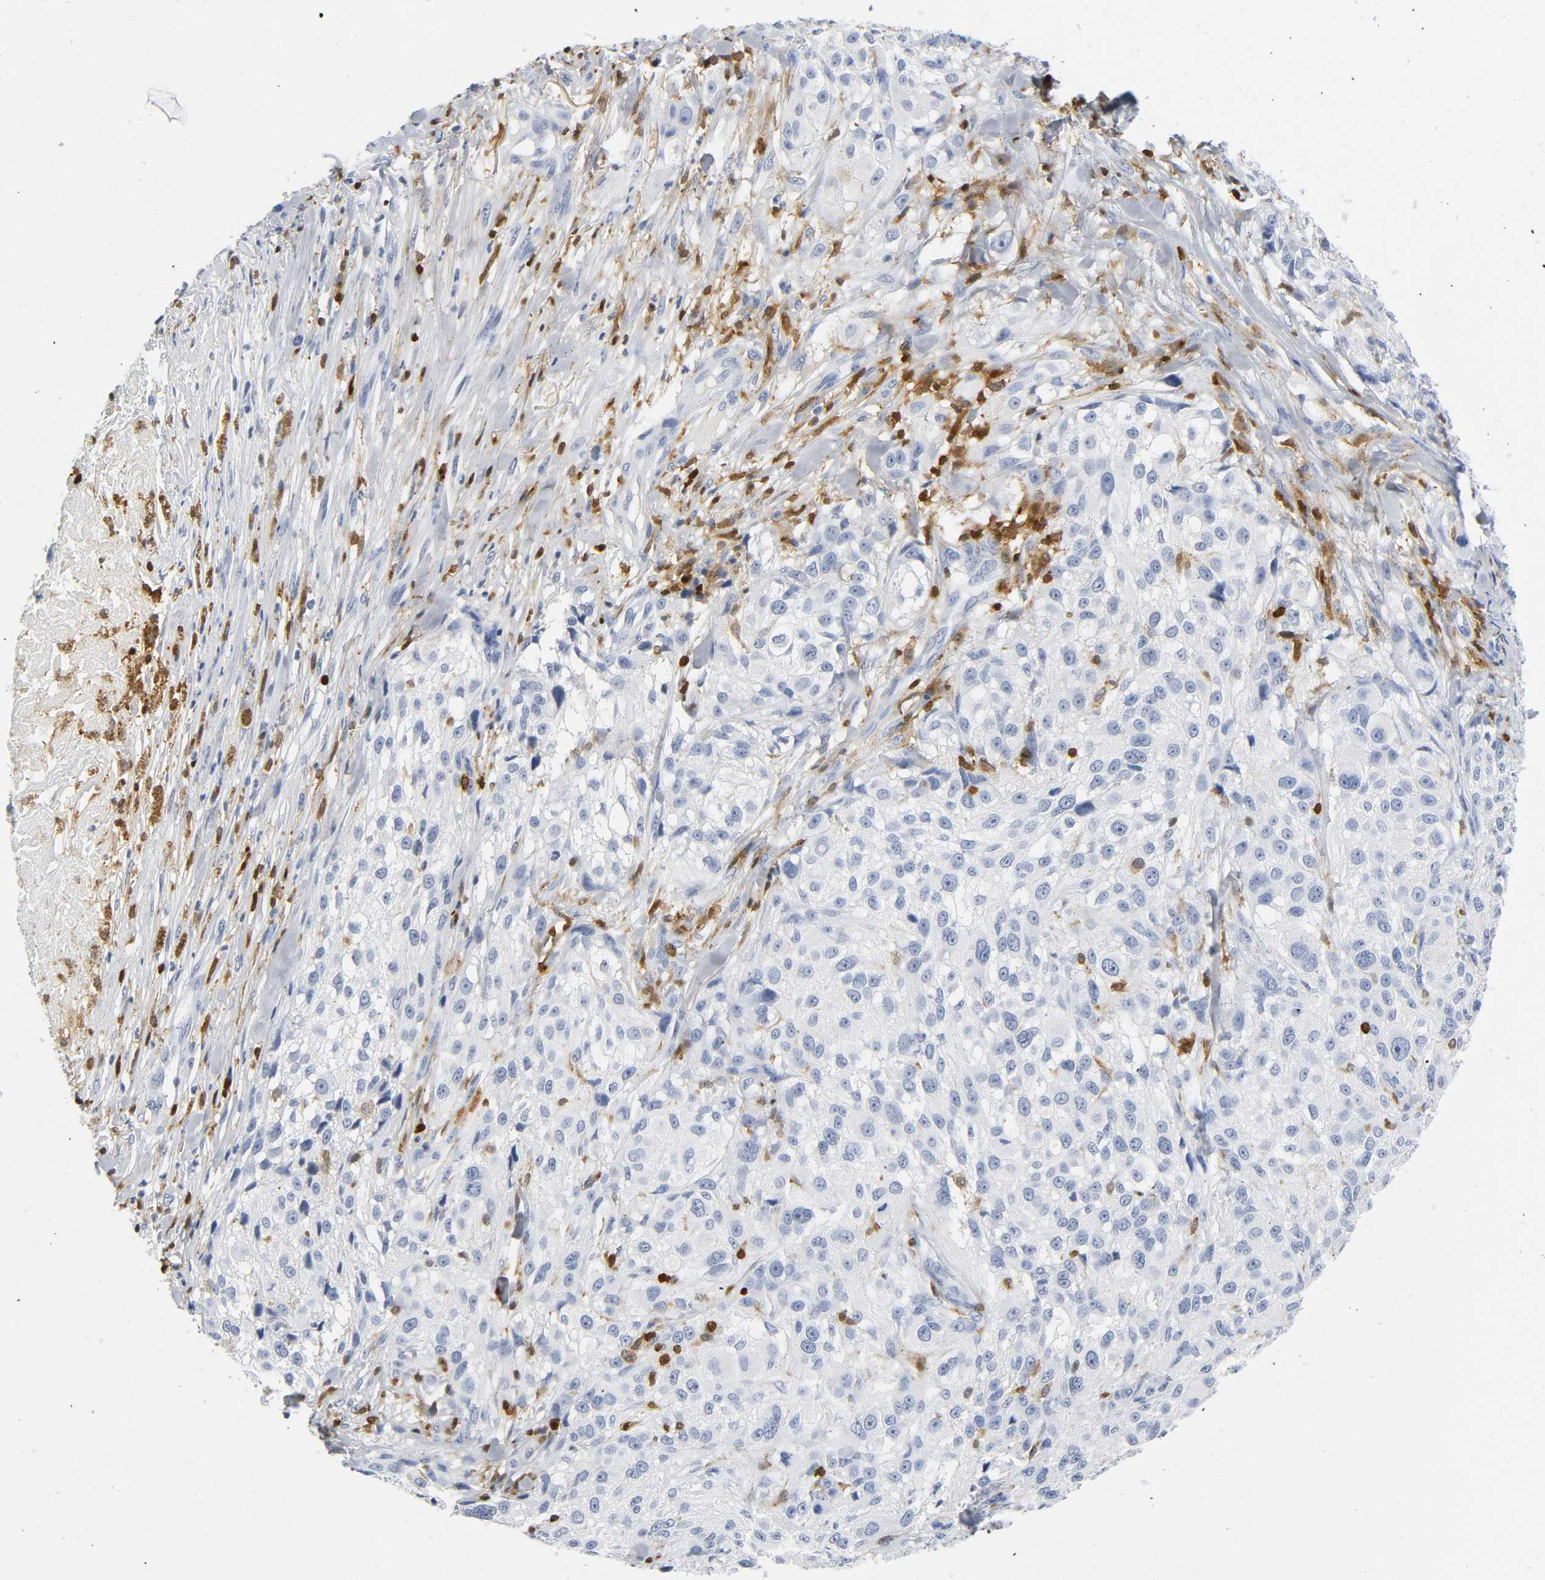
{"staining": {"intensity": "negative", "quantity": "none", "location": "none"}, "tissue": "melanoma", "cell_type": "Tumor cells", "image_type": "cancer", "snomed": [{"axis": "morphology", "description": "Necrosis, NOS"}, {"axis": "morphology", "description": "Malignant melanoma, NOS"}, {"axis": "topography", "description": "Skin"}], "caption": "Tumor cells show no significant protein expression in malignant melanoma.", "gene": "DOK2", "patient": {"sex": "female", "age": 87}}